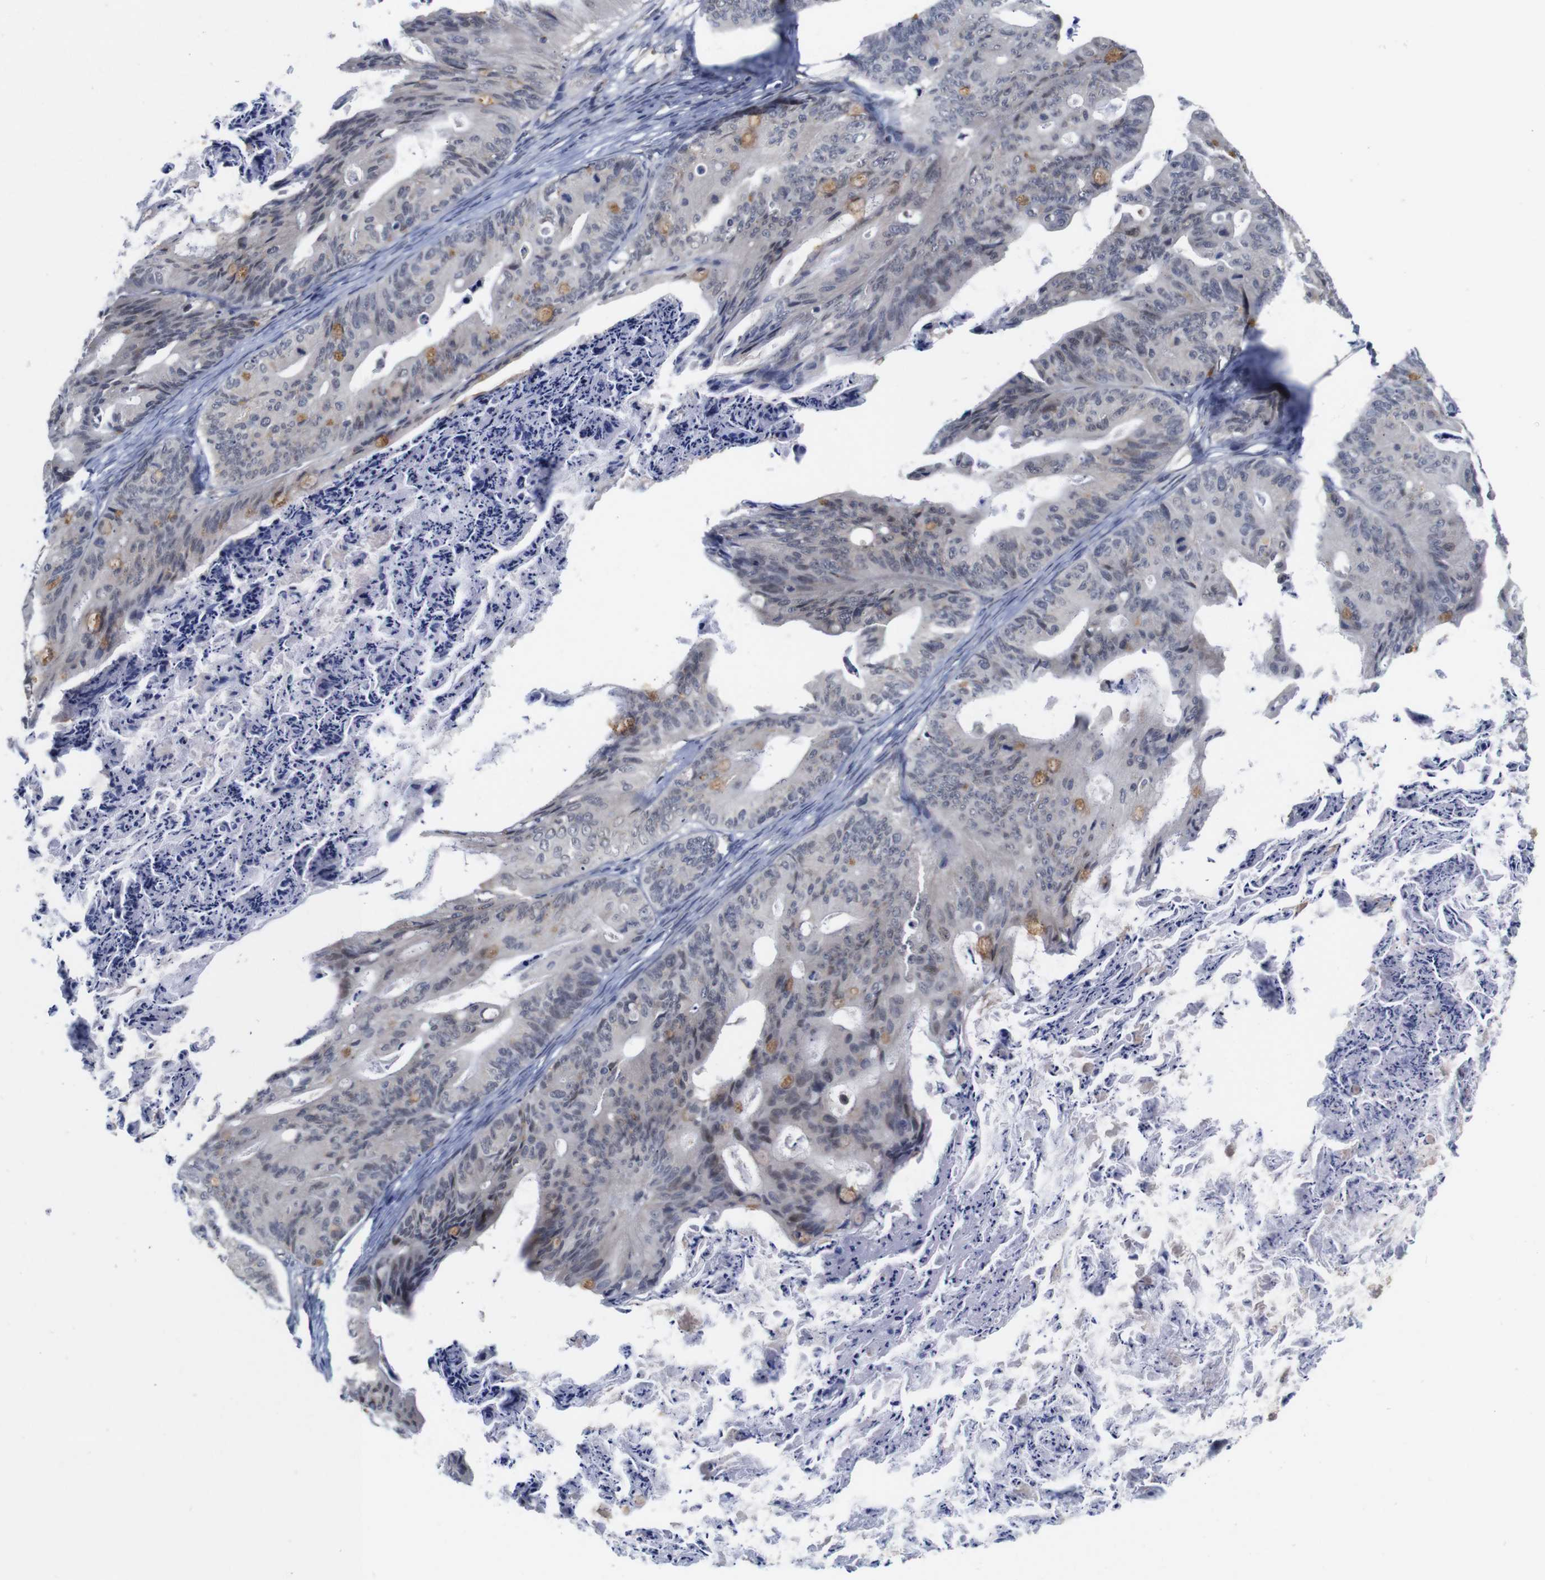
{"staining": {"intensity": "moderate", "quantity": "<25%", "location": "cytoplasmic/membranous"}, "tissue": "ovarian cancer", "cell_type": "Tumor cells", "image_type": "cancer", "snomed": [{"axis": "morphology", "description": "Cystadenocarcinoma, mucinous, NOS"}, {"axis": "topography", "description": "Ovary"}], "caption": "Protein staining displays moderate cytoplasmic/membranous positivity in about <25% of tumor cells in ovarian cancer (mucinous cystadenocarcinoma). (DAB (3,3'-diaminobenzidine) = brown stain, brightfield microscopy at high magnification).", "gene": "FURIN", "patient": {"sex": "female", "age": 37}}